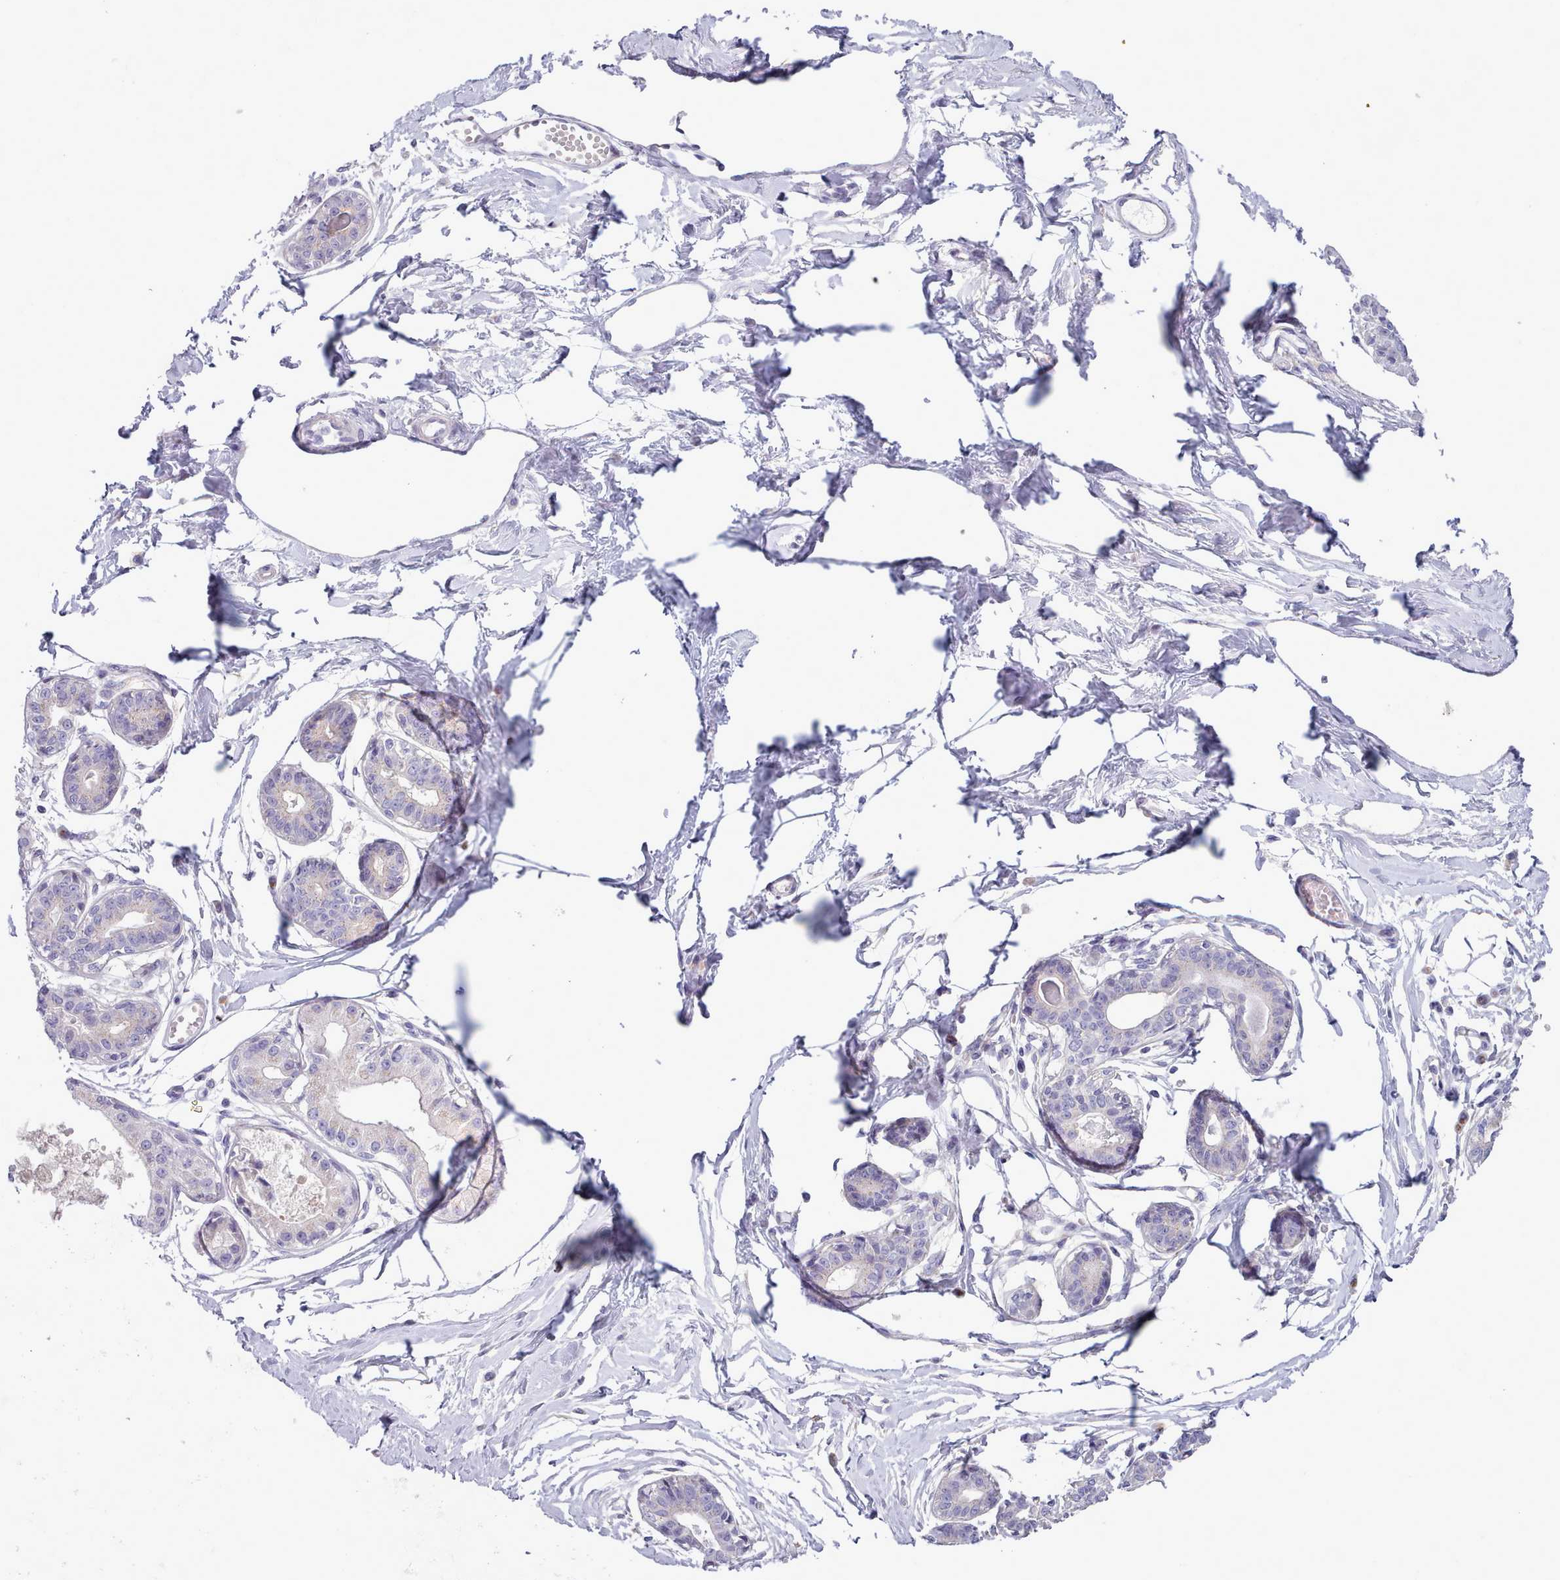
{"staining": {"intensity": "negative", "quantity": "none", "location": "none"}, "tissue": "breast", "cell_type": "Adipocytes", "image_type": "normal", "snomed": [{"axis": "morphology", "description": "Normal tissue, NOS"}, {"axis": "topography", "description": "Breast"}], "caption": "Adipocytes are negative for protein expression in normal human breast. (DAB immunohistochemistry visualized using brightfield microscopy, high magnification).", "gene": "MYRFL", "patient": {"sex": "female", "age": 45}}